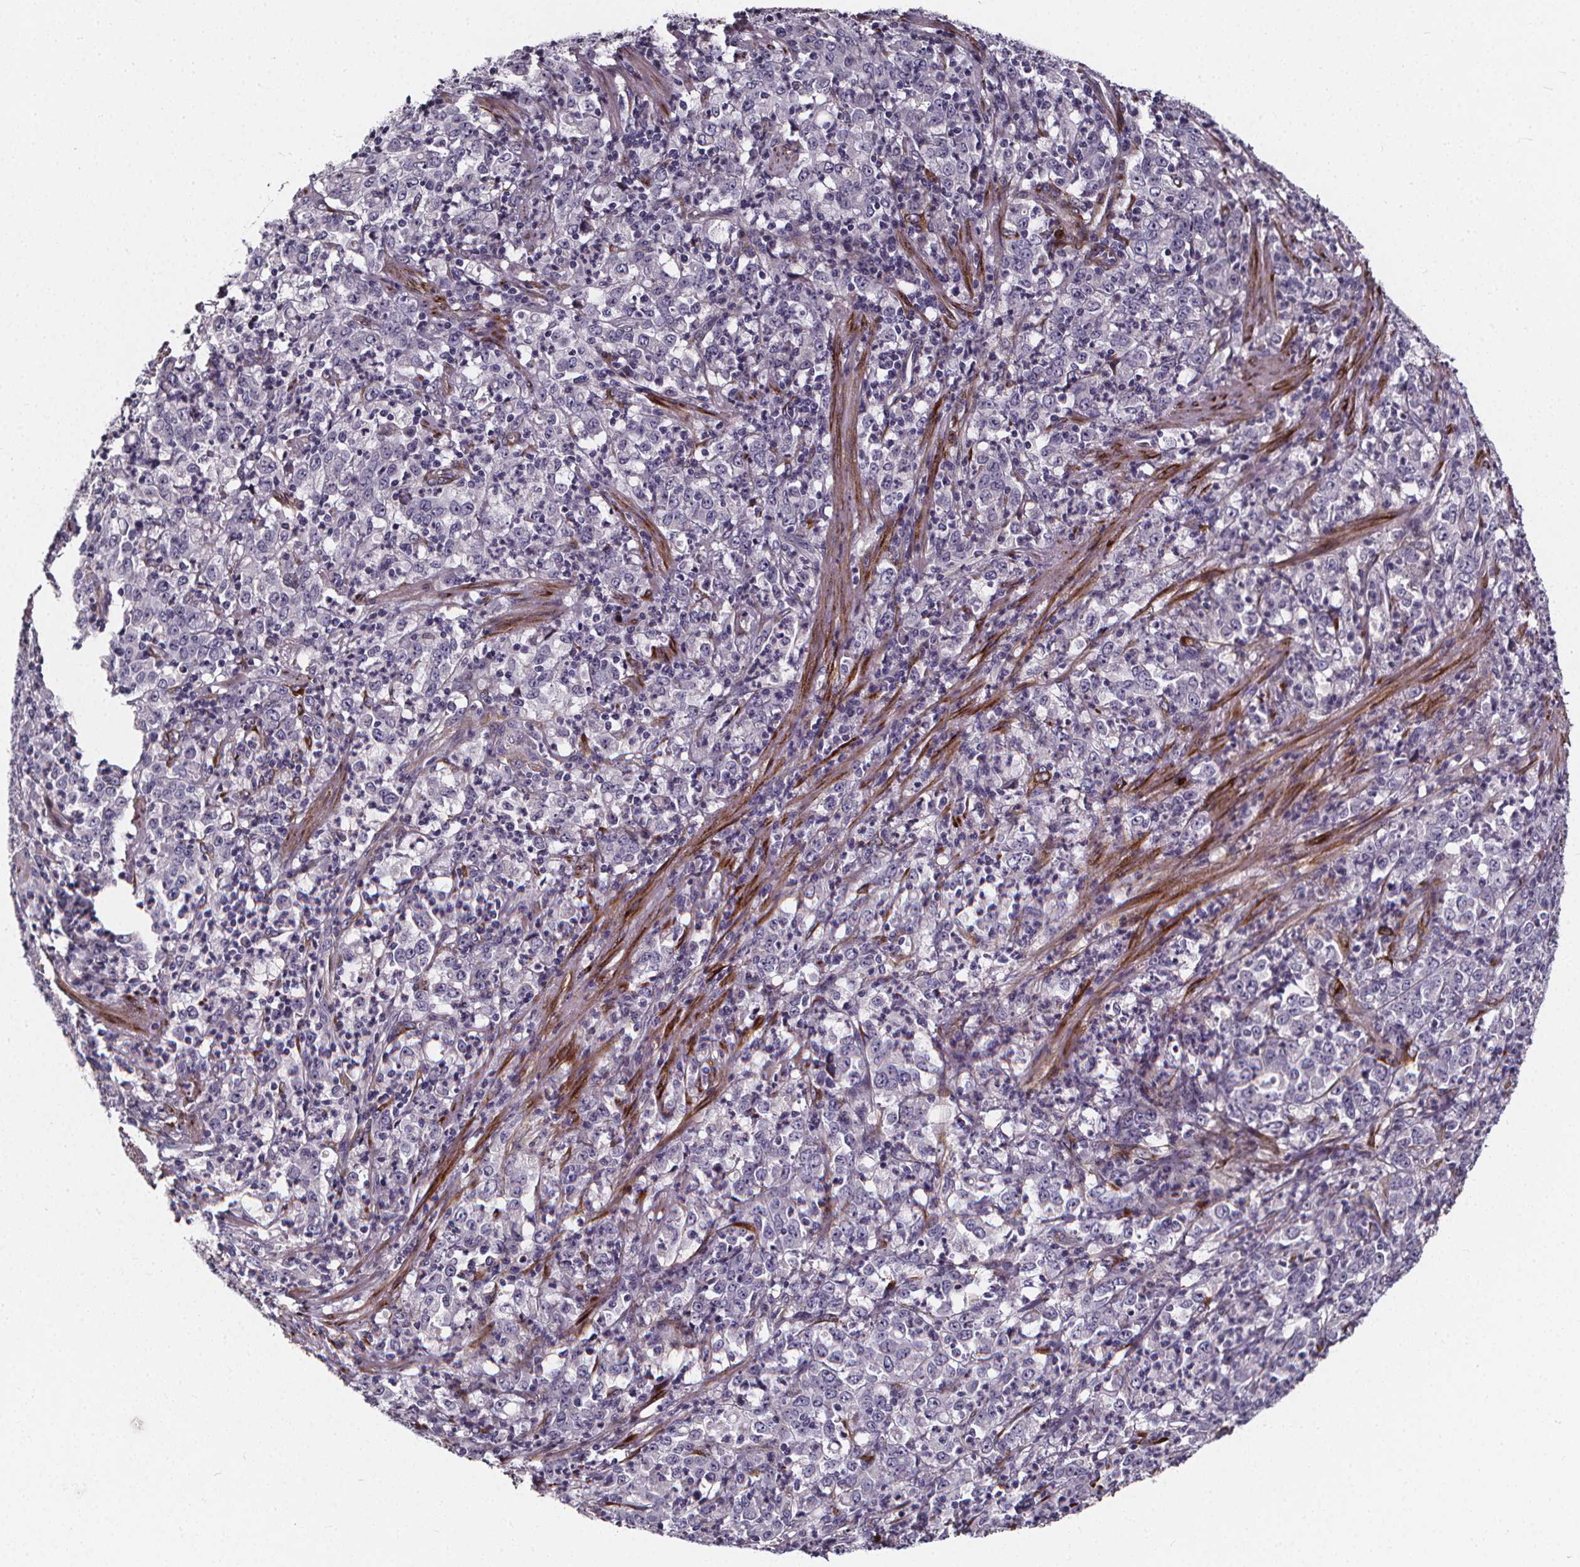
{"staining": {"intensity": "negative", "quantity": "none", "location": "none"}, "tissue": "stomach cancer", "cell_type": "Tumor cells", "image_type": "cancer", "snomed": [{"axis": "morphology", "description": "Adenocarcinoma, NOS"}, {"axis": "topography", "description": "Stomach, lower"}], "caption": "Immunohistochemistry photomicrograph of neoplastic tissue: adenocarcinoma (stomach) stained with DAB (3,3'-diaminobenzidine) reveals no significant protein staining in tumor cells. (Brightfield microscopy of DAB (3,3'-diaminobenzidine) immunohistochemistry at high magnification).", "gene": "AEBP1", "patient": {"sex": "female", "age": 71}}